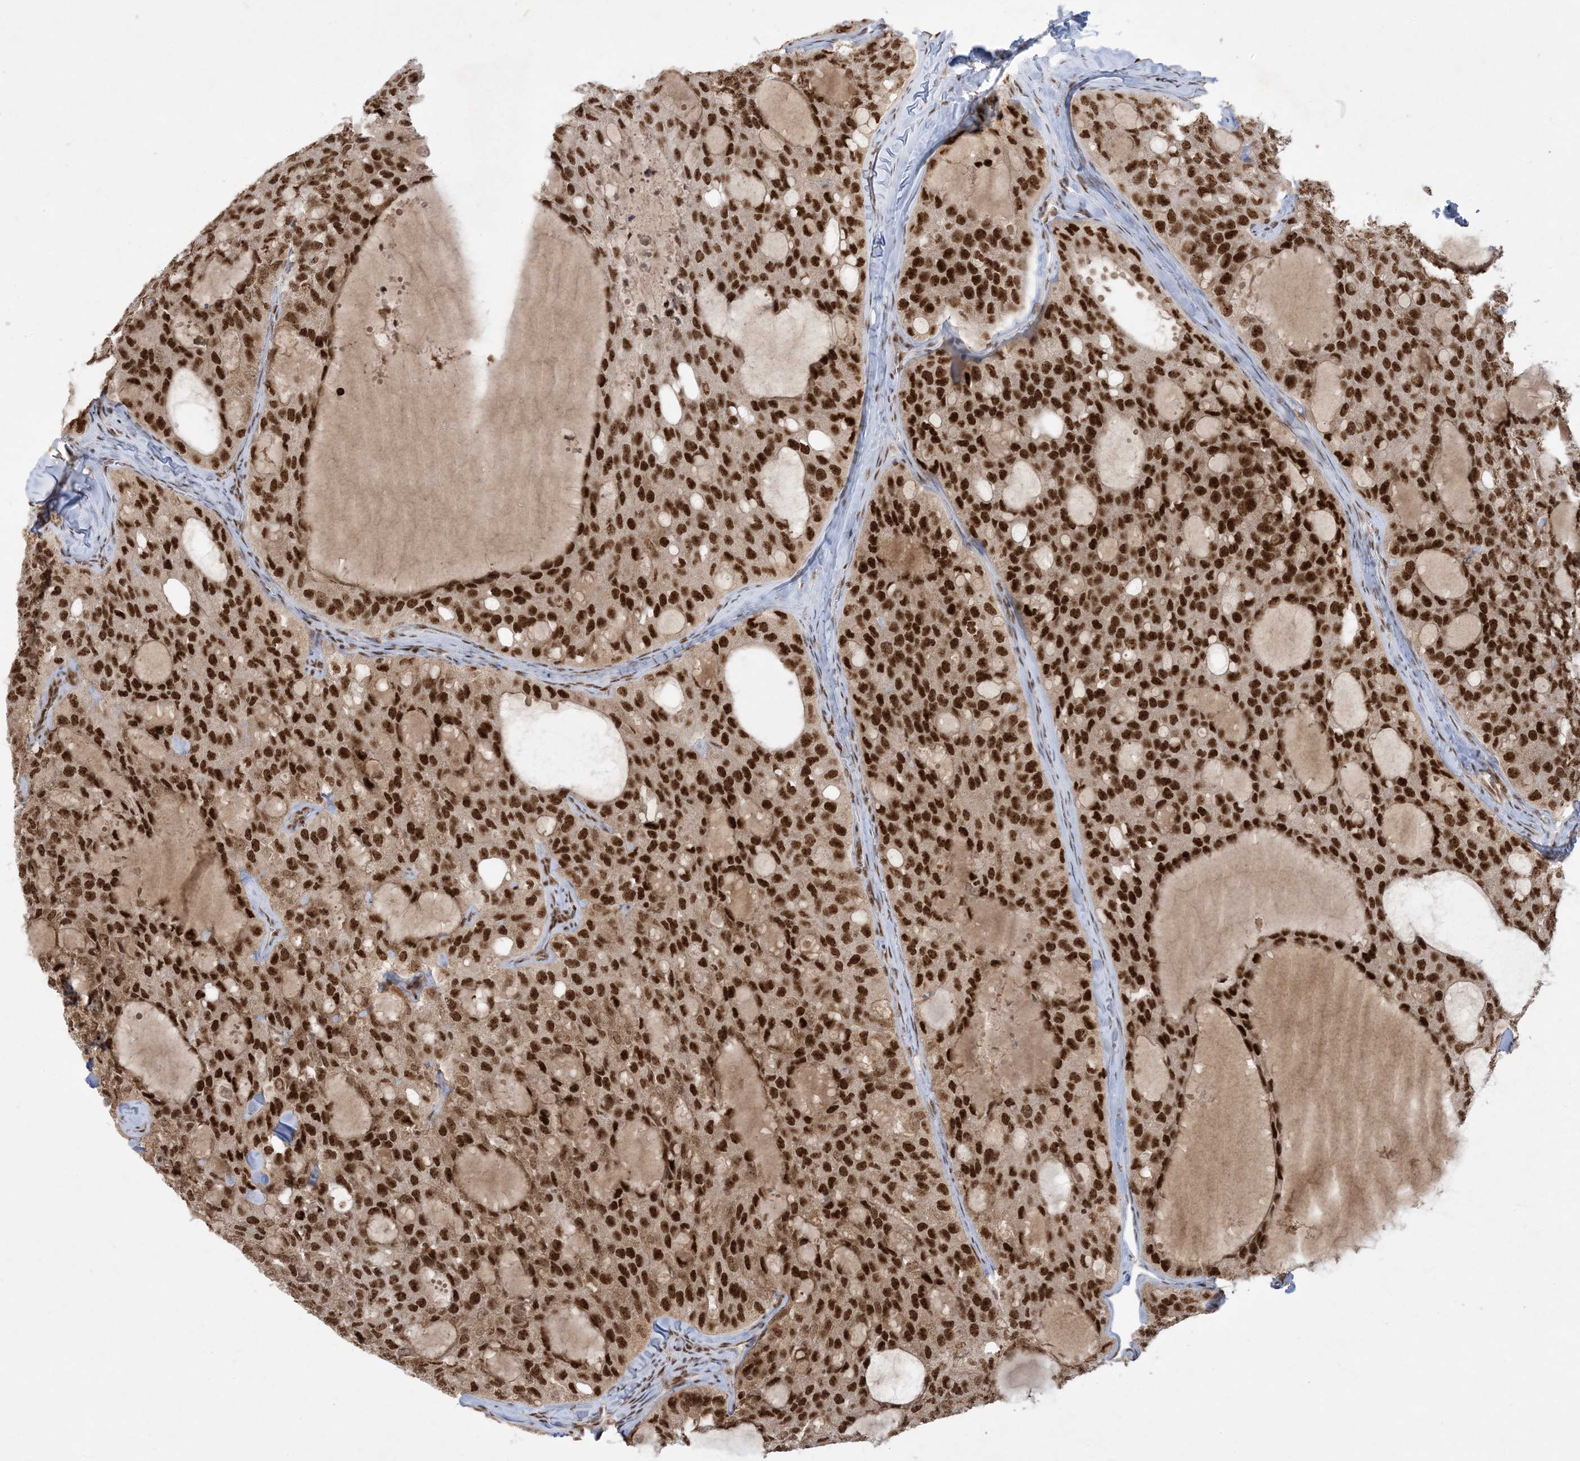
{"staining": {"intensity": "strong", "quantity": ">75%", "location": "nuclear"}, "tissue": "thyroid cancer", "cell_type": "Tumor cells", "image_type": "cancer", "snomed": [{"axis": "morphology", "description": "Follicular adenoma carcinoma, NOS"}, {"axis": "topography", "description": "Thyroid gland"}], "caption": "Protein staining by immunohistochemistry exhibits strong nuclear positivity in about >75% of tumor cells in follicular adenoma carcinoma (thyroid).", "gene": "PPIL2", "patient": {"sex": "male", "age": 75}}